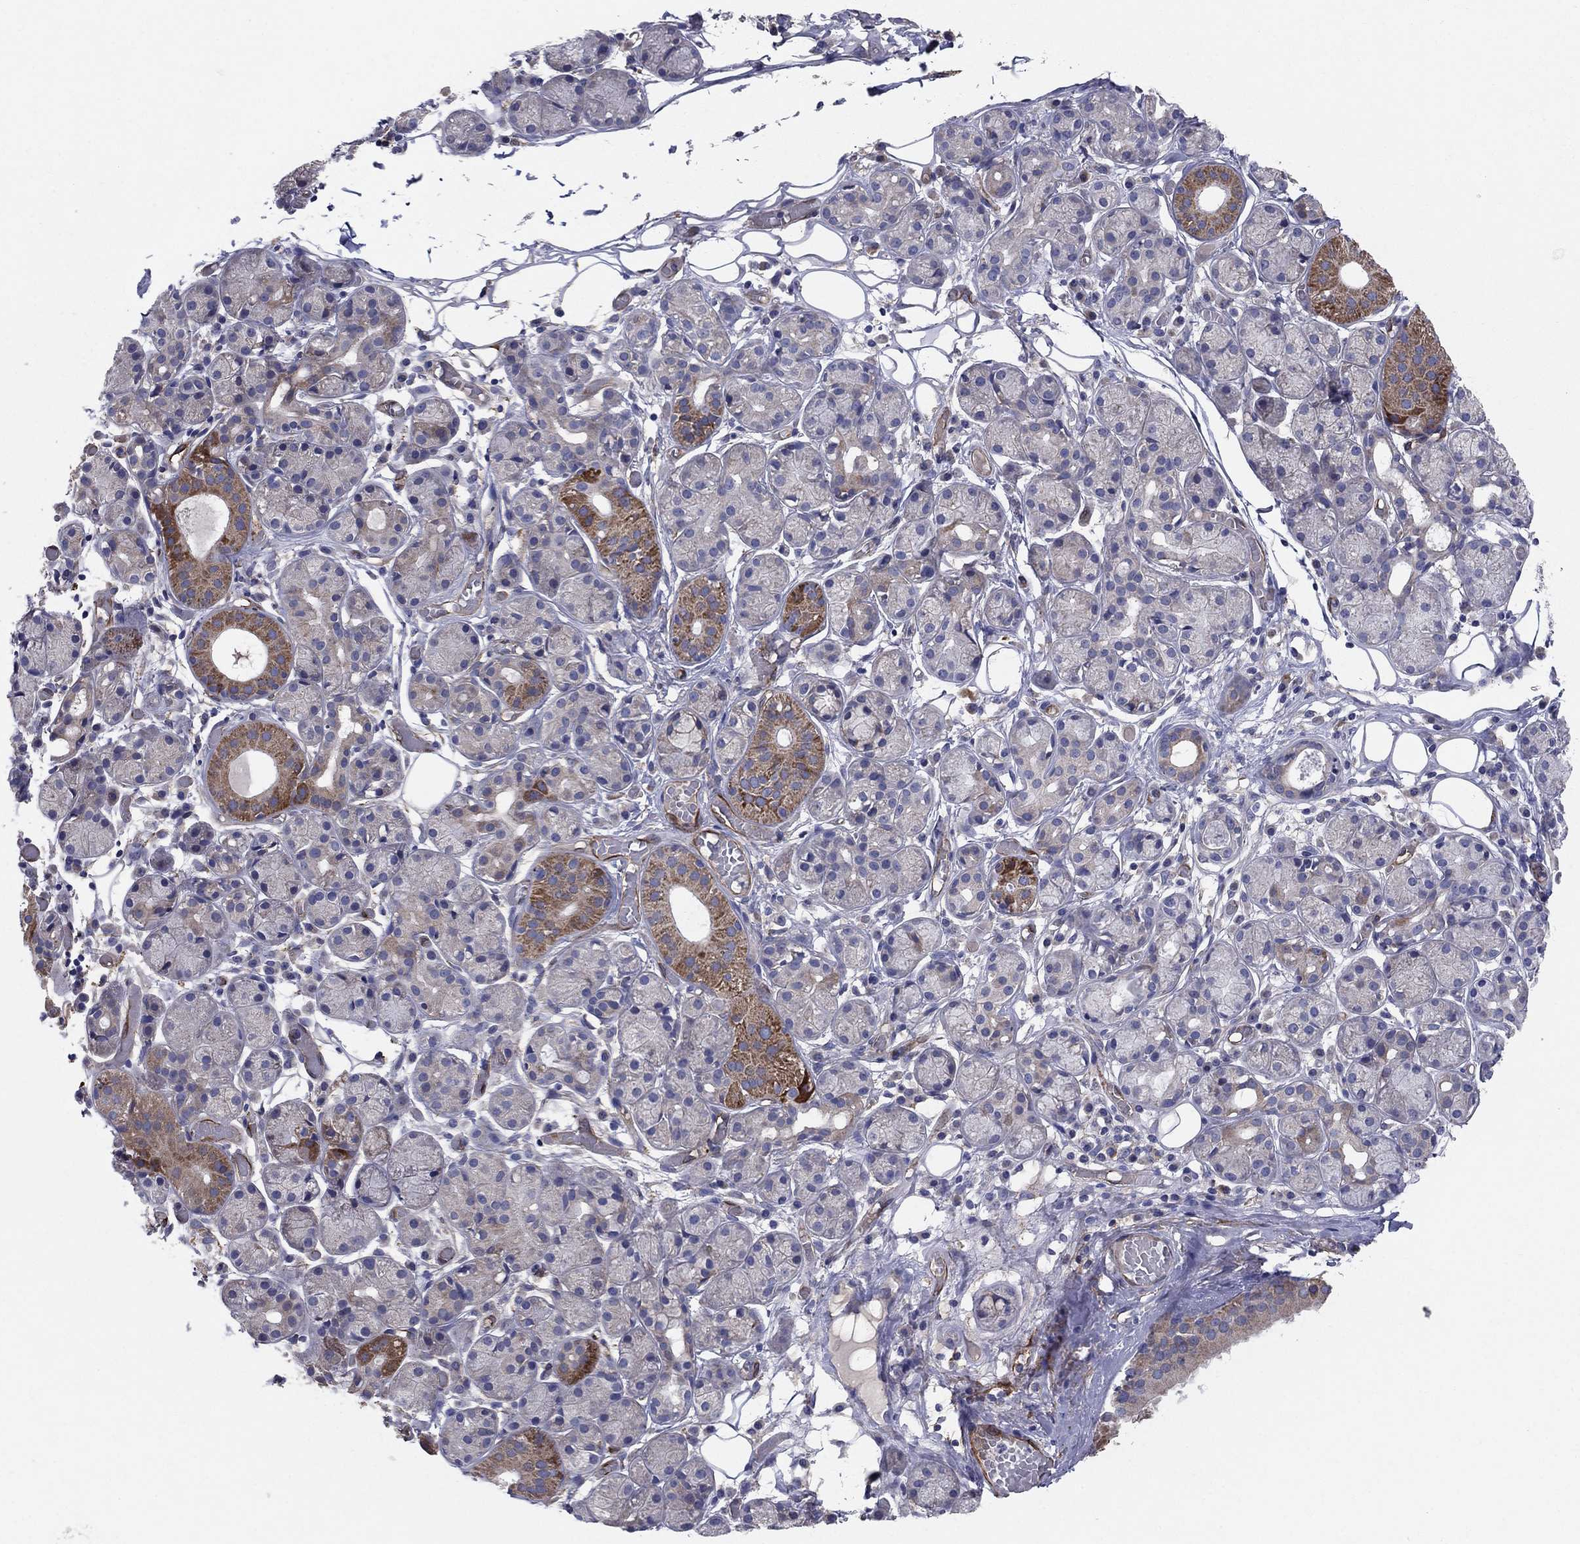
{"staining": {"intensity": "strong", "quantity": "<25%", "location": "cytoplasmic/membranous"}, "tissue": "salivary gland", "cell_type": "Glandular cells", "image_type": "normal", "snomed": [{"axis": "morphology", "description": "Normal tissue, NOS"}, {"axis": "topography", "description": "Salivary gland"}, {"axis": "topography", "description": "Peripheral nerve tissue"}], "caption": "IHC staining of benign salivary gland, which displays medium levels of strong cytoplasmic/membranous expression in approximately <25% of glandular cells indicating strong cytoplasmic/membranous protein staining. The staining was performed using DAB (3,3'-diaminobenzidine) (brown) for protein detection and nuclei were counterstained in hematoxylin (blue).", "gene": "EMP2", "patient": {"sex": "male", "age": 71}}